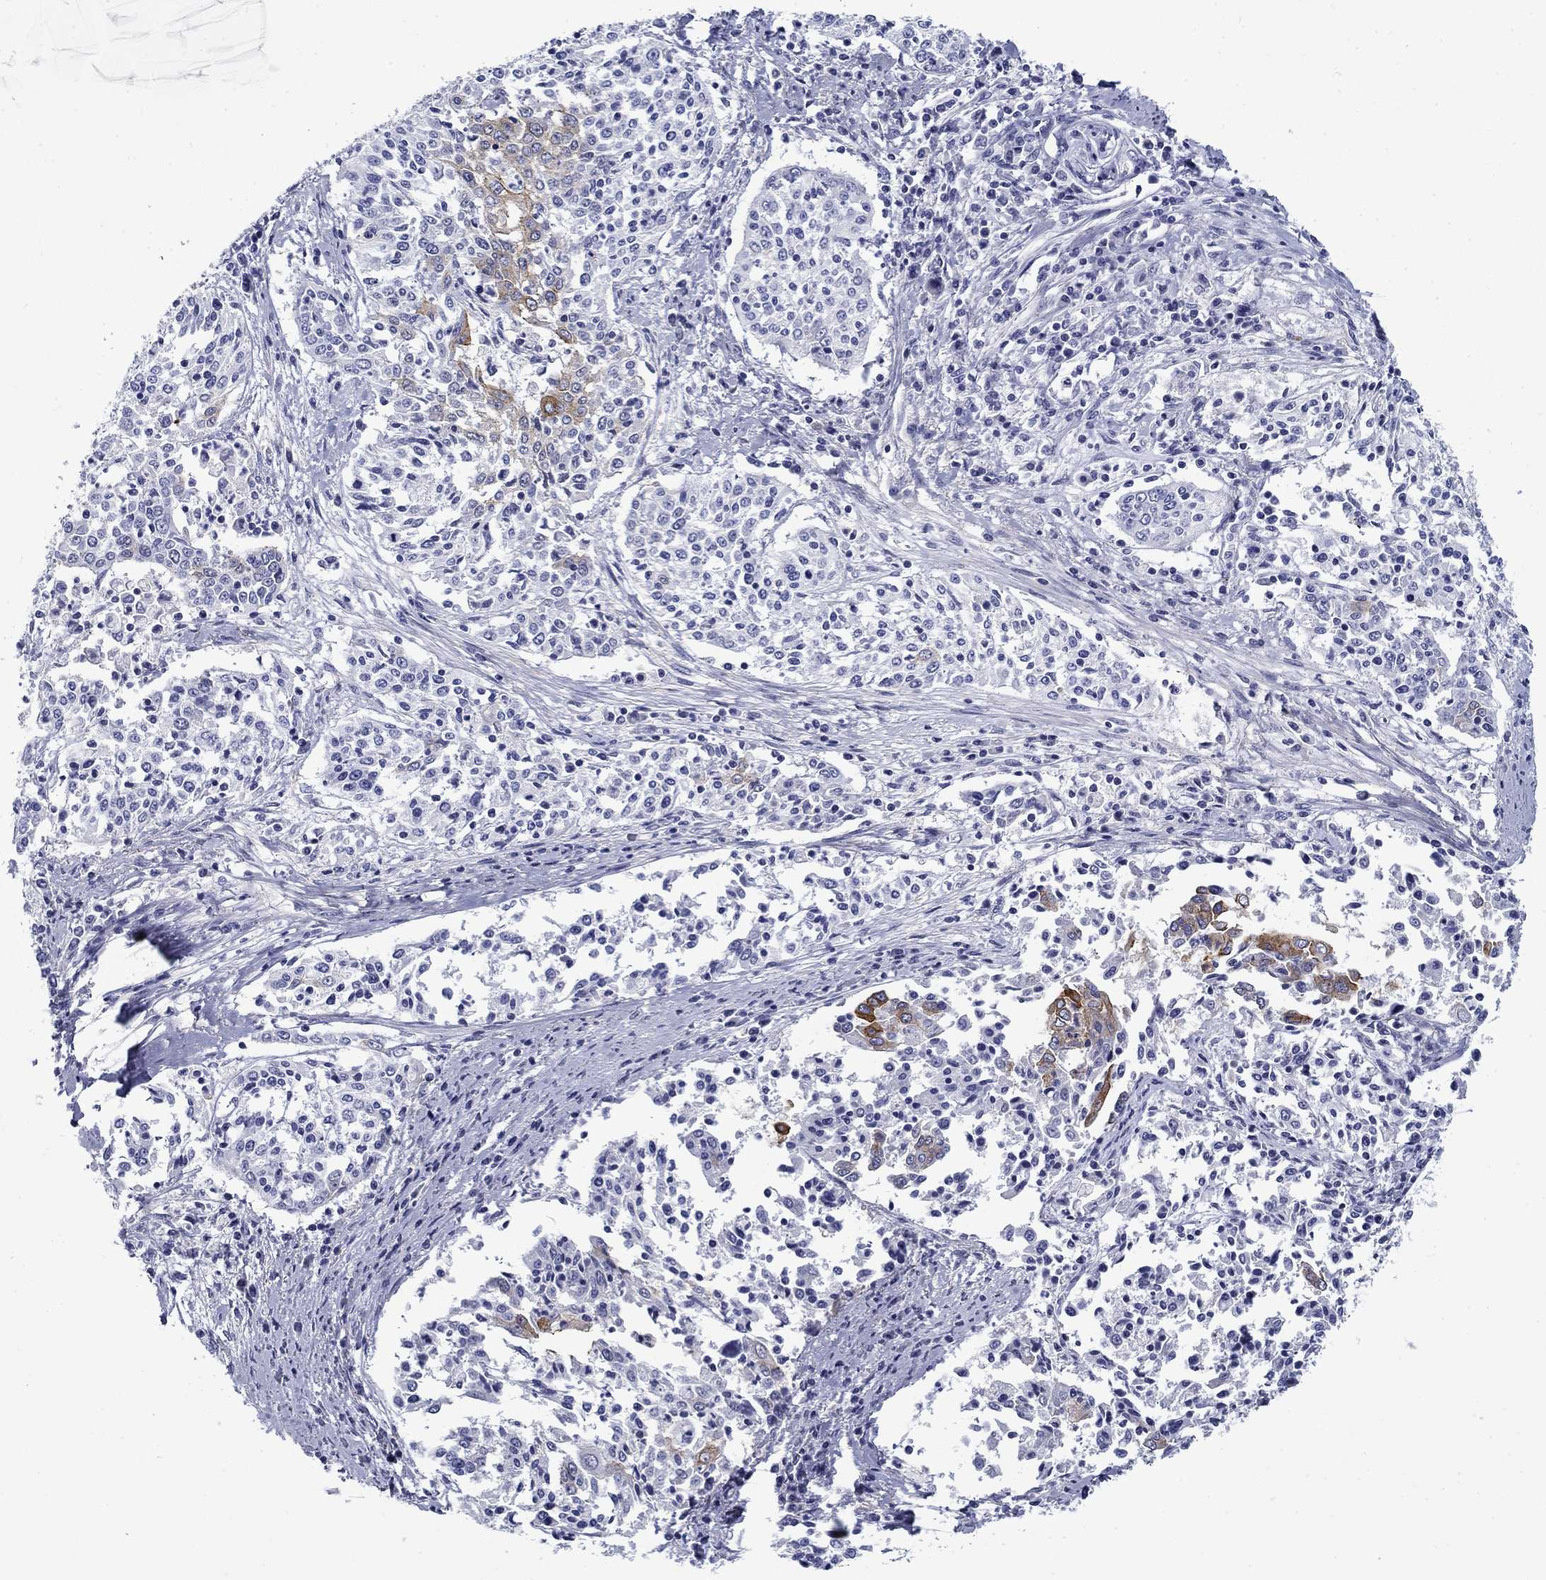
{"staining": {"intensity": "strong", "quantity": "<25%", "location": "cytoplasmic/membranous"}, "tissue": "cervical cancer", "cell_type": "Tumor cells", "image_type": "cancer", "snomed": [{"axis": "morphology", "description": "Squamous cell carcinoma, NOS"}, {"axis": "topography", "description": "Cervix"}], "caption": "An image of human cervical cancer (squamous cell carcinoma) stained for a protein displays strong cytoplasmic/membranous brown staining in tumor cells. The staining is performed using DAB brown chromogen to label protein expression. The nuclei are counter-stained blue using hematoxylin.", "gene": "C4orf19", "patient": {"sex": "female", "age": 41}}